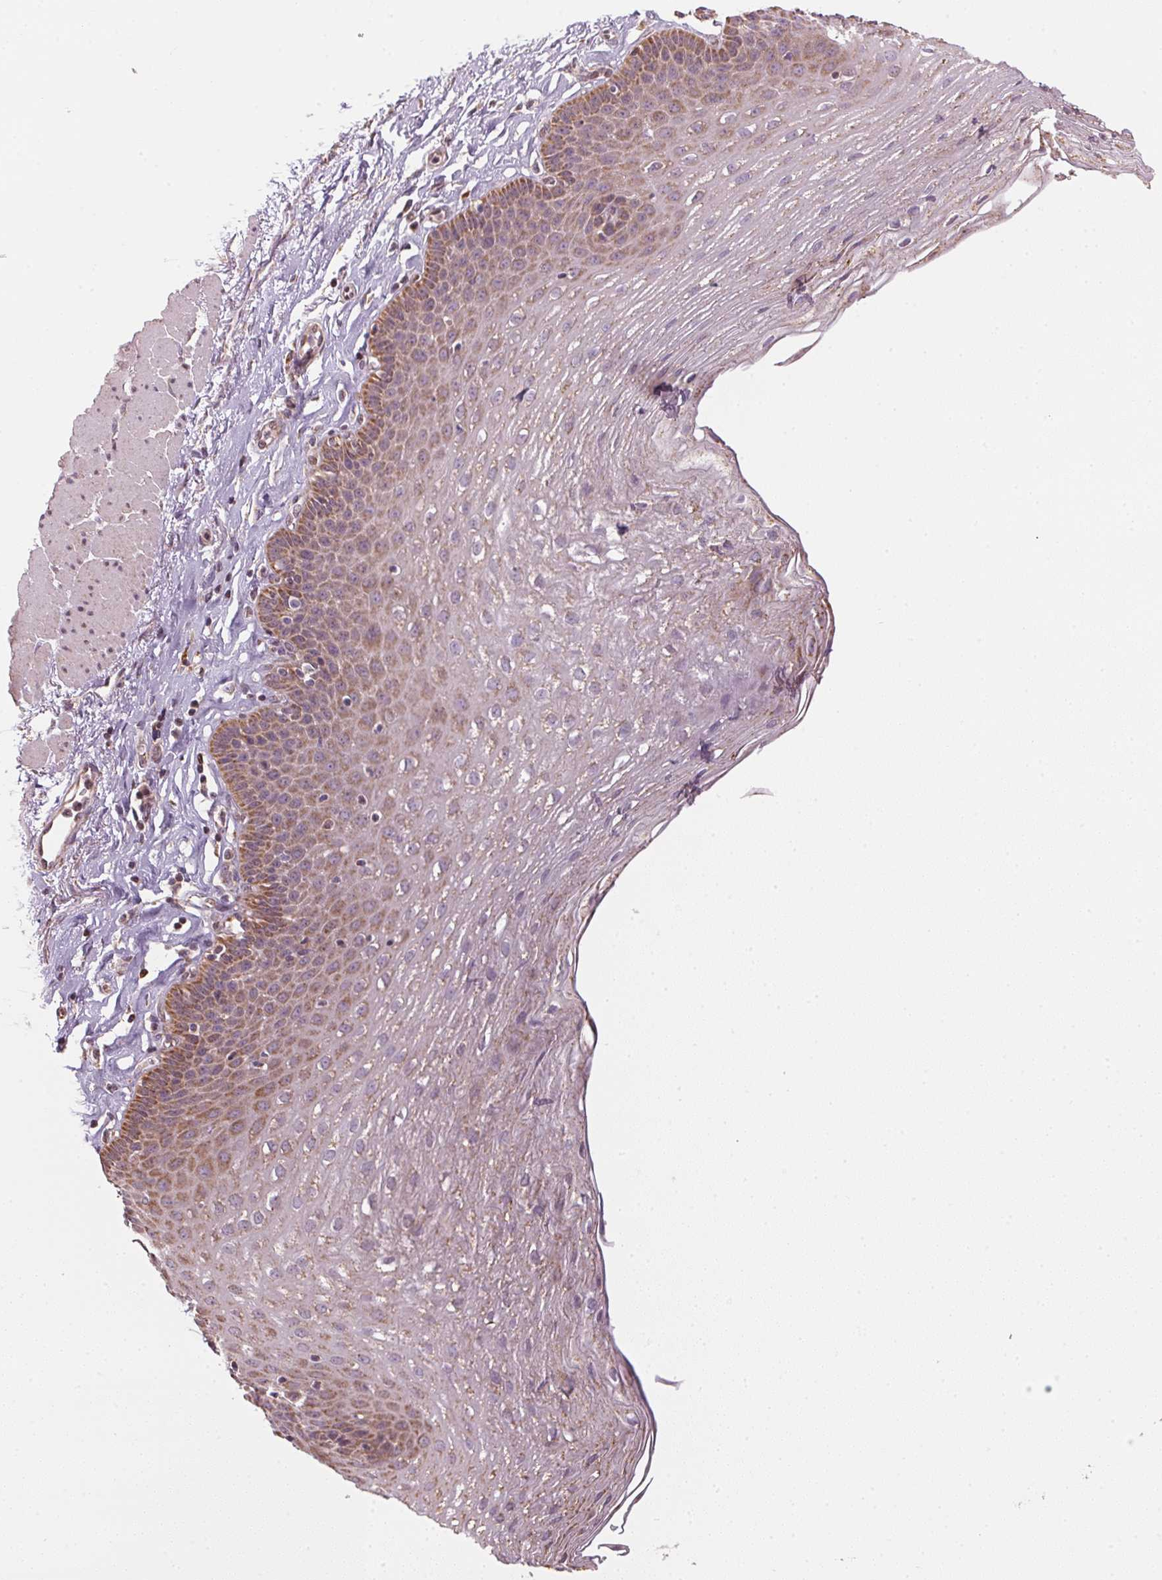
{"staining": {"intensity": "moderate", "quantity": "25%-75%", "location": "cytoplasmic/membranous"}, "tissue": "esophagus", "cell_type": "Squamous epithelial cells", "image_type": "normal", "snomed": [{"axis": "morphology", "description": "Normal tissue, NOS"}, {"axis": "topography", "description": "Esophagus"}], "caption": "Protein analysis of benign esophagus demonstrates moderate cytoplasmic/membranous staining in approximately 25%-75% of squamous epithelial cells.", "gene": "SC5D", "patient": {"sex": "female", "age": 81}}